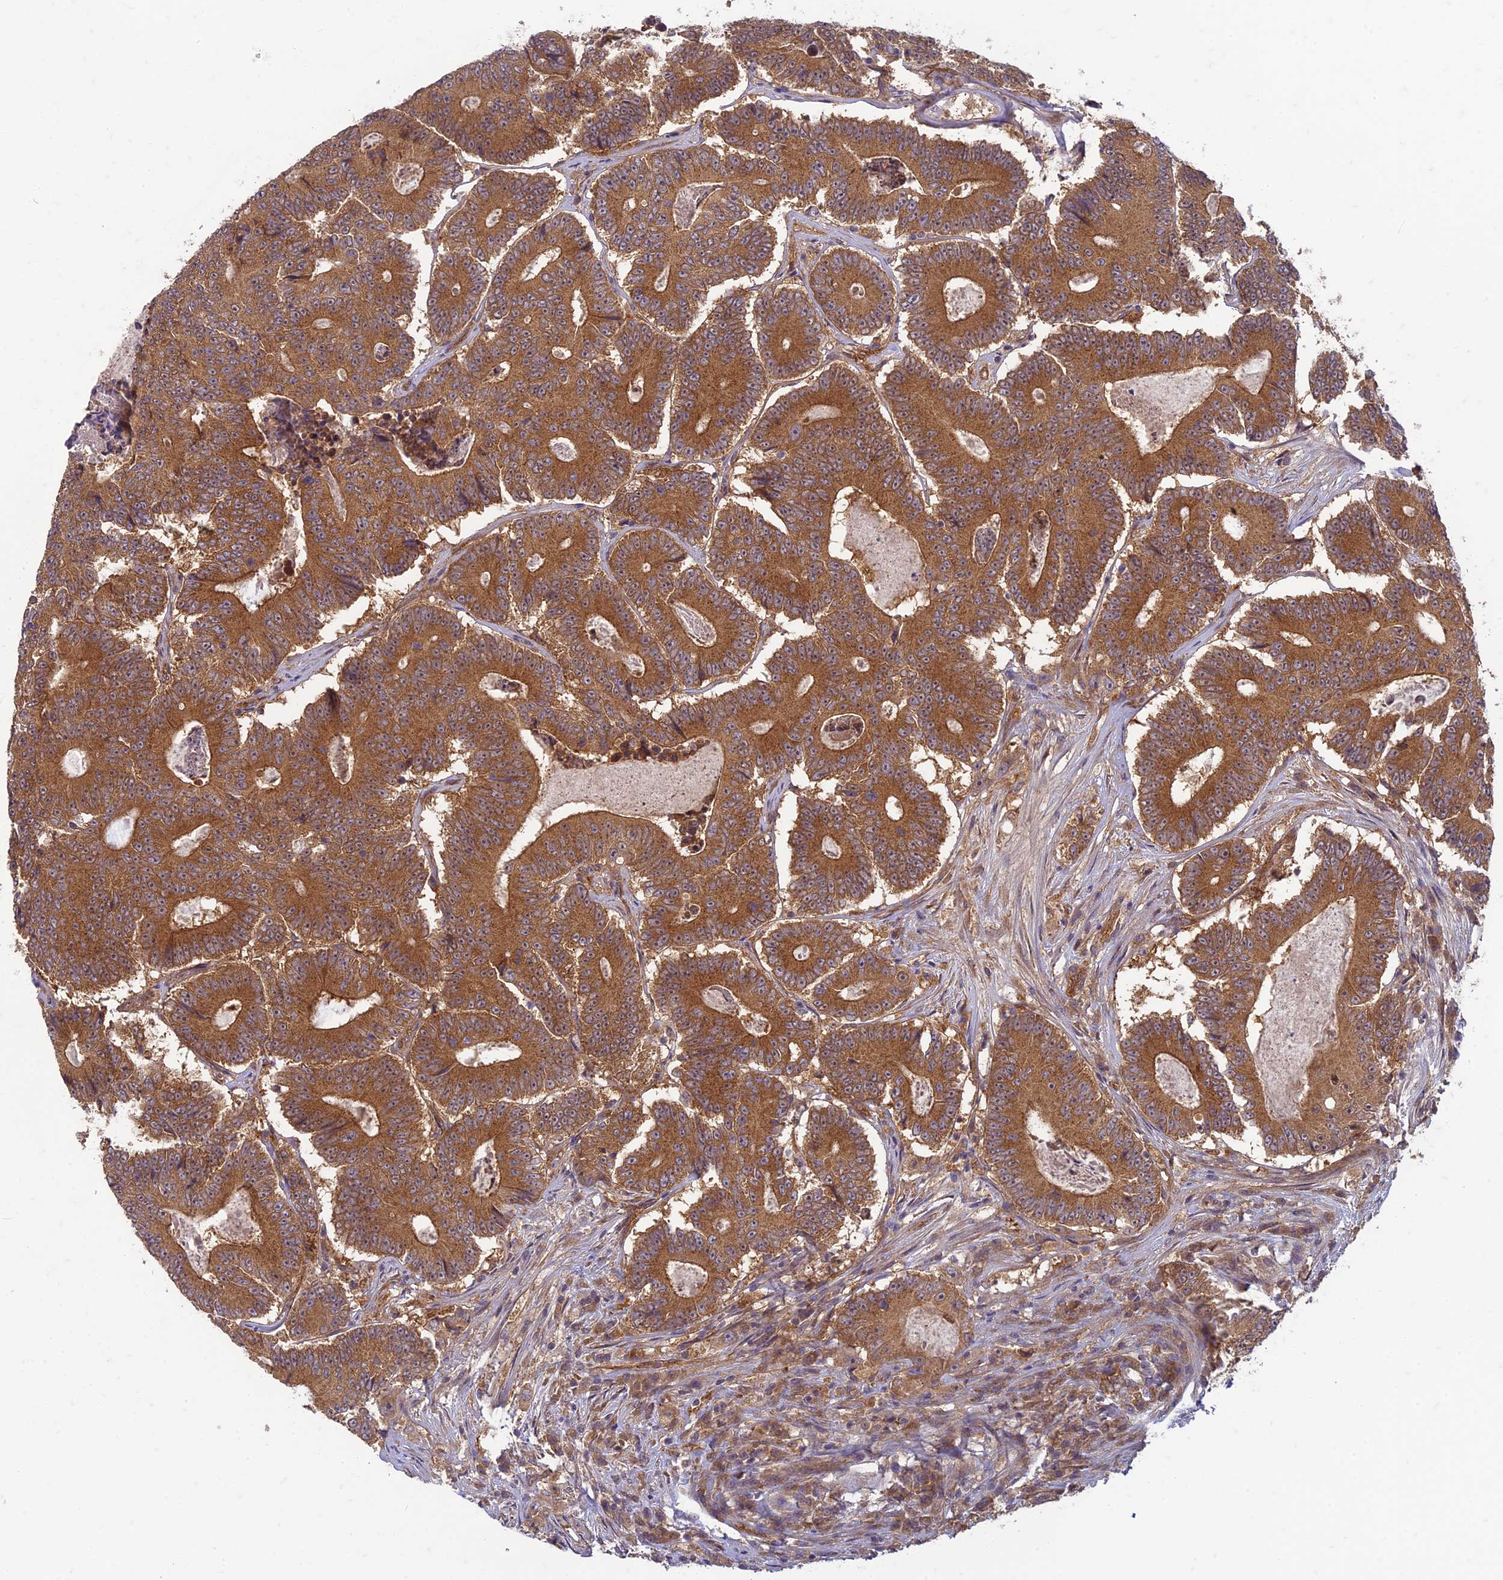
{"staining": {"intensity": "strong", "quantity": ">75%", "location": "cytoplasmic/membranous"}, "tissue": "colorectal cancer", "cell_type": "Tumor cells", "image_type": "cancer", "snomed": [{"axis": "morphology", "description": "Adenocarcinoma, NOS"}, {"axis": "topography", "description": "Colon"}], "caption": "Immunohistochemistry (IHC) of colorectal cancer exhibits high levels of strong cytoplasmic/membranous staining in approximately >75% of tumor cells.", "gene": "TCF25", "patient": {"sex": "male", "age": 83}}